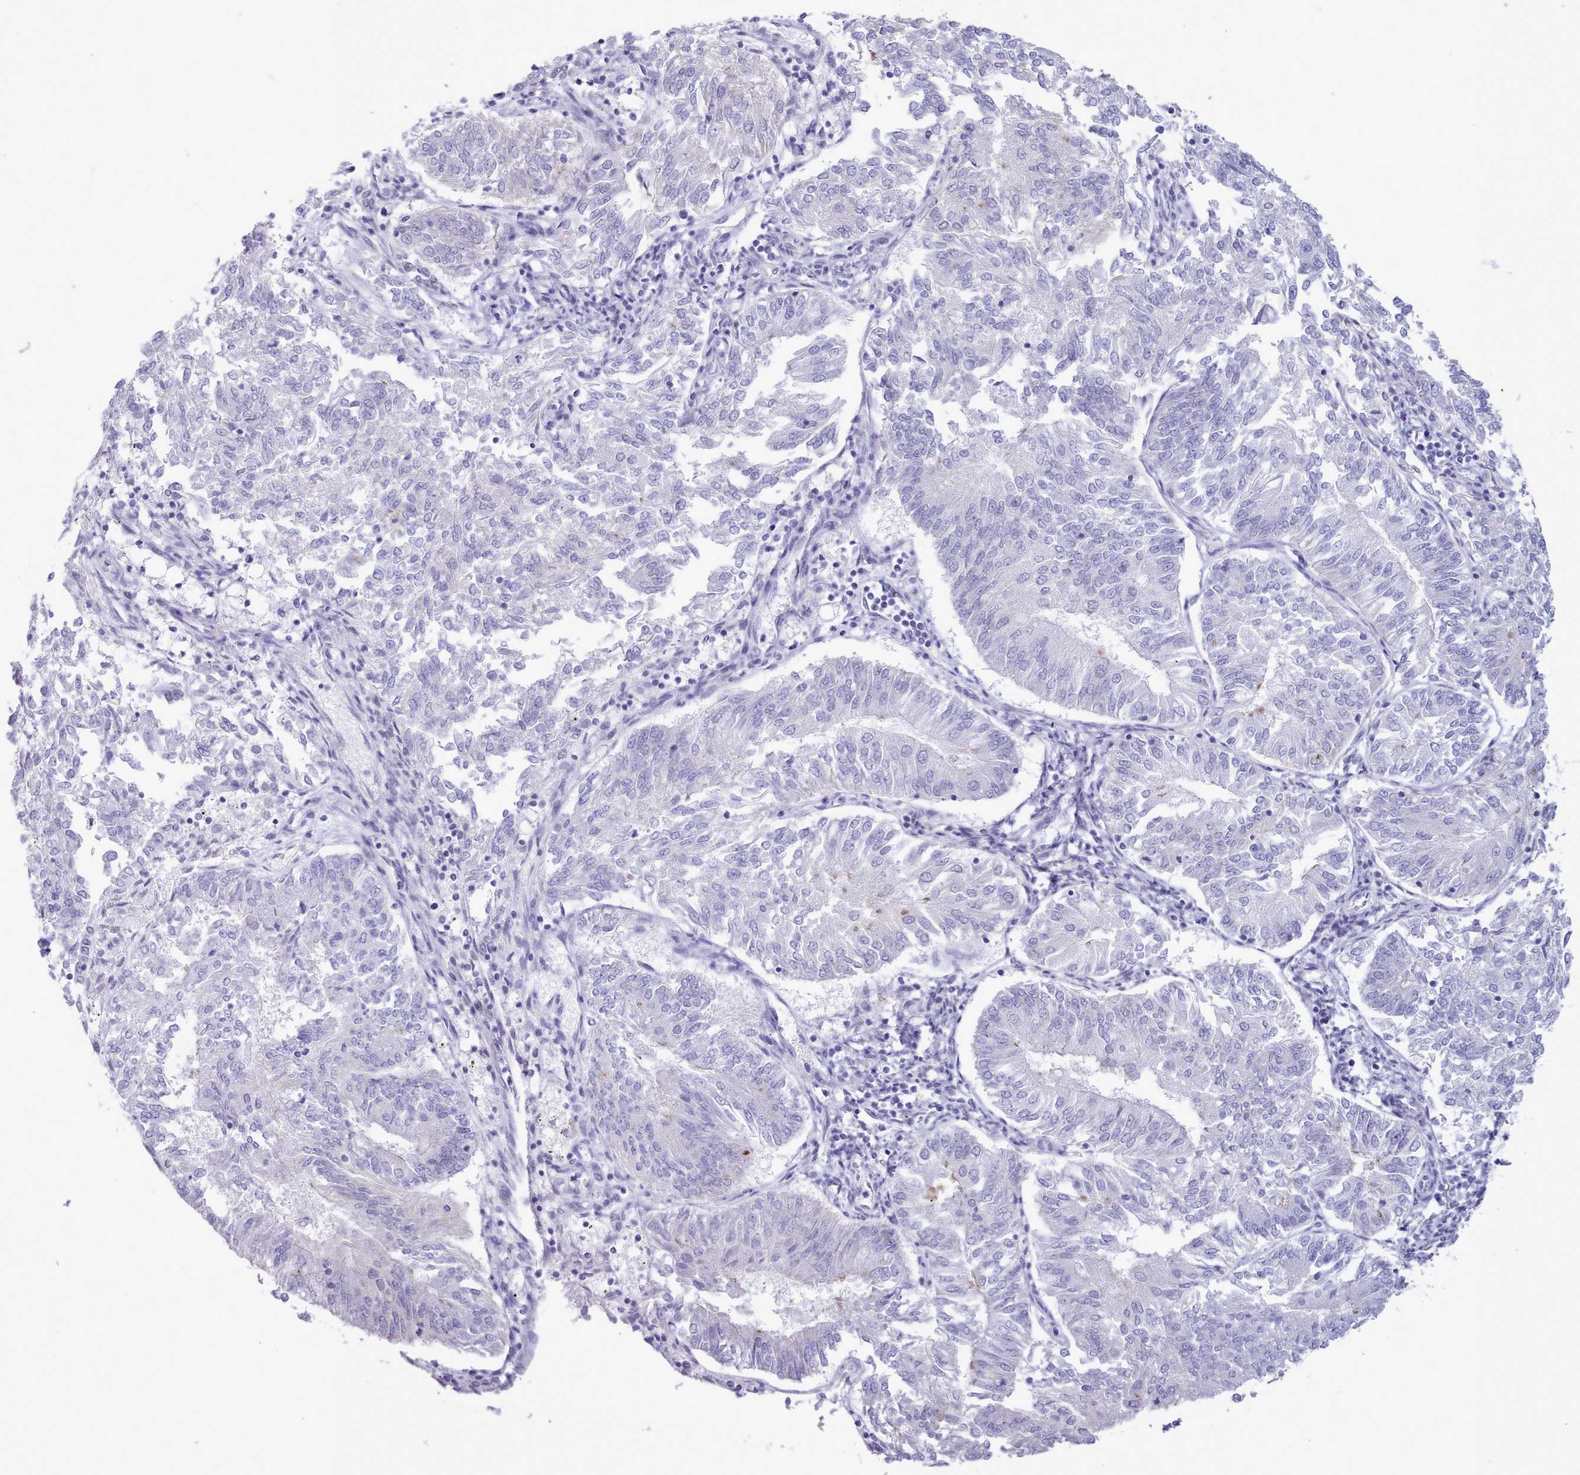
{"staining": {"intensity": "negative", "quantity": "none", "location": "none"}, "tissue": "endometrial cancer", "cell_type": "Tumor cells", "image_type": "cancer", "snomed": [{"axis": "morphology", "description": "Adenocarcinoma, NOS"}, {"axis": "topography", "description": "Endometrium"}], "caption": "IHC histopathology image of neoplastic tissue: human endometrial adenocarcinoma stained with DAB shows no significant protein expression in tumor cells.", "gene": "TMEM253", "patient": {"sex": "female", "age": 58}}